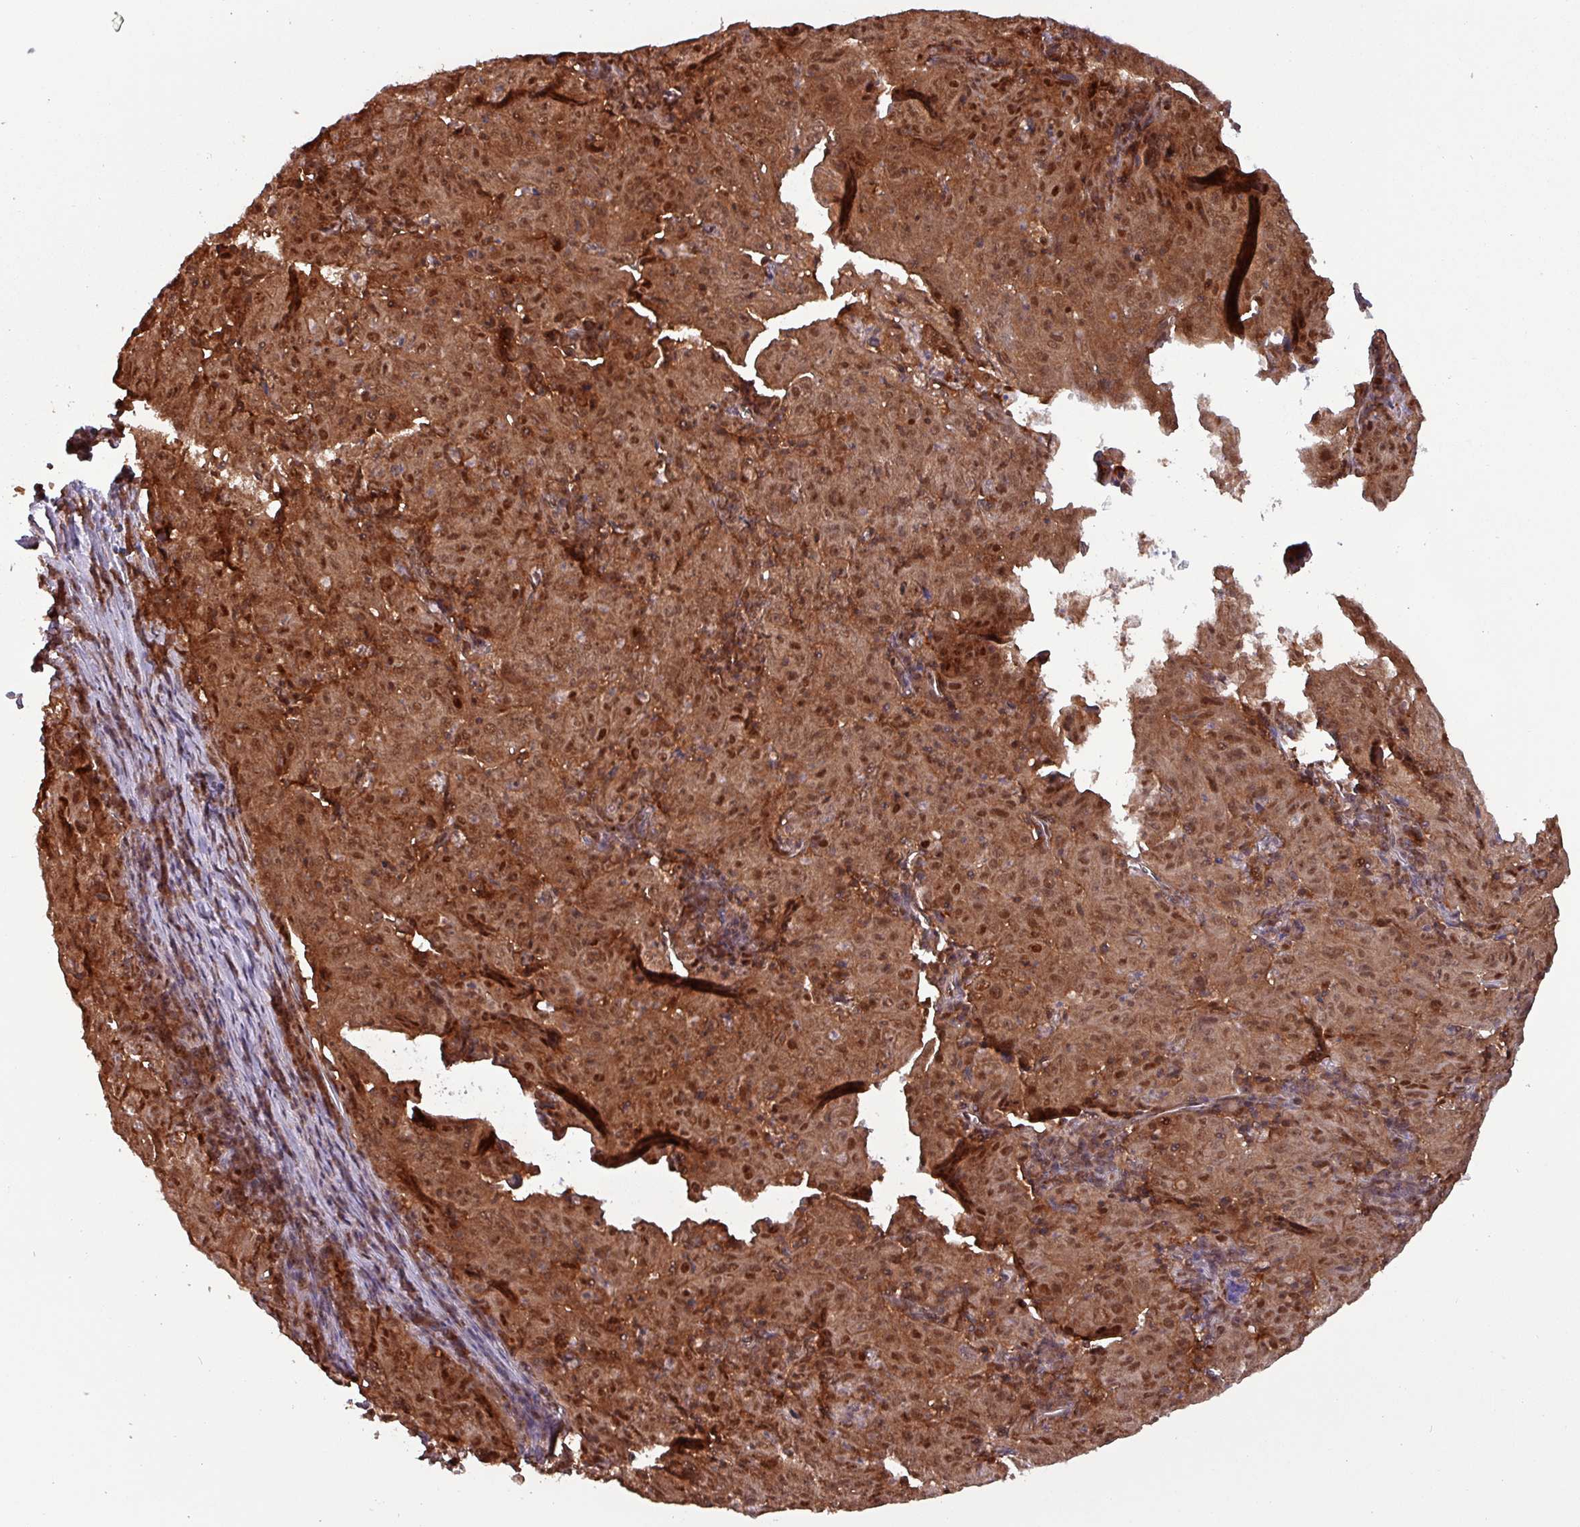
{"staining": {"intensity": "strong", "quantity": ">75%", "location": "cytoplasmic/membranous,nuclear"}, "tissue": "pancreatic cancer", "cell_type": "Tumor cells", "image_type": "cancer", "snomed": [{"axis": "morphology", "description": "Adenocarcinoma, NOS"}, {"axis": "topography", "description": "Pancreas"}], "caption": "The immunohistochemical stain labels strong cytoplasmic/membranous and nuclear positivity in tumor cells of pancreatic cancer (adenocarcinoma) tissue. The staining is performed using DAB (3,3'-diaminobenzidine) brown chromogen to label protein expression. The nuclei are counter-stained blue using hematoxylin.", "gene": "PSMB8", "patient": {"sex": "male", "age": 63}}